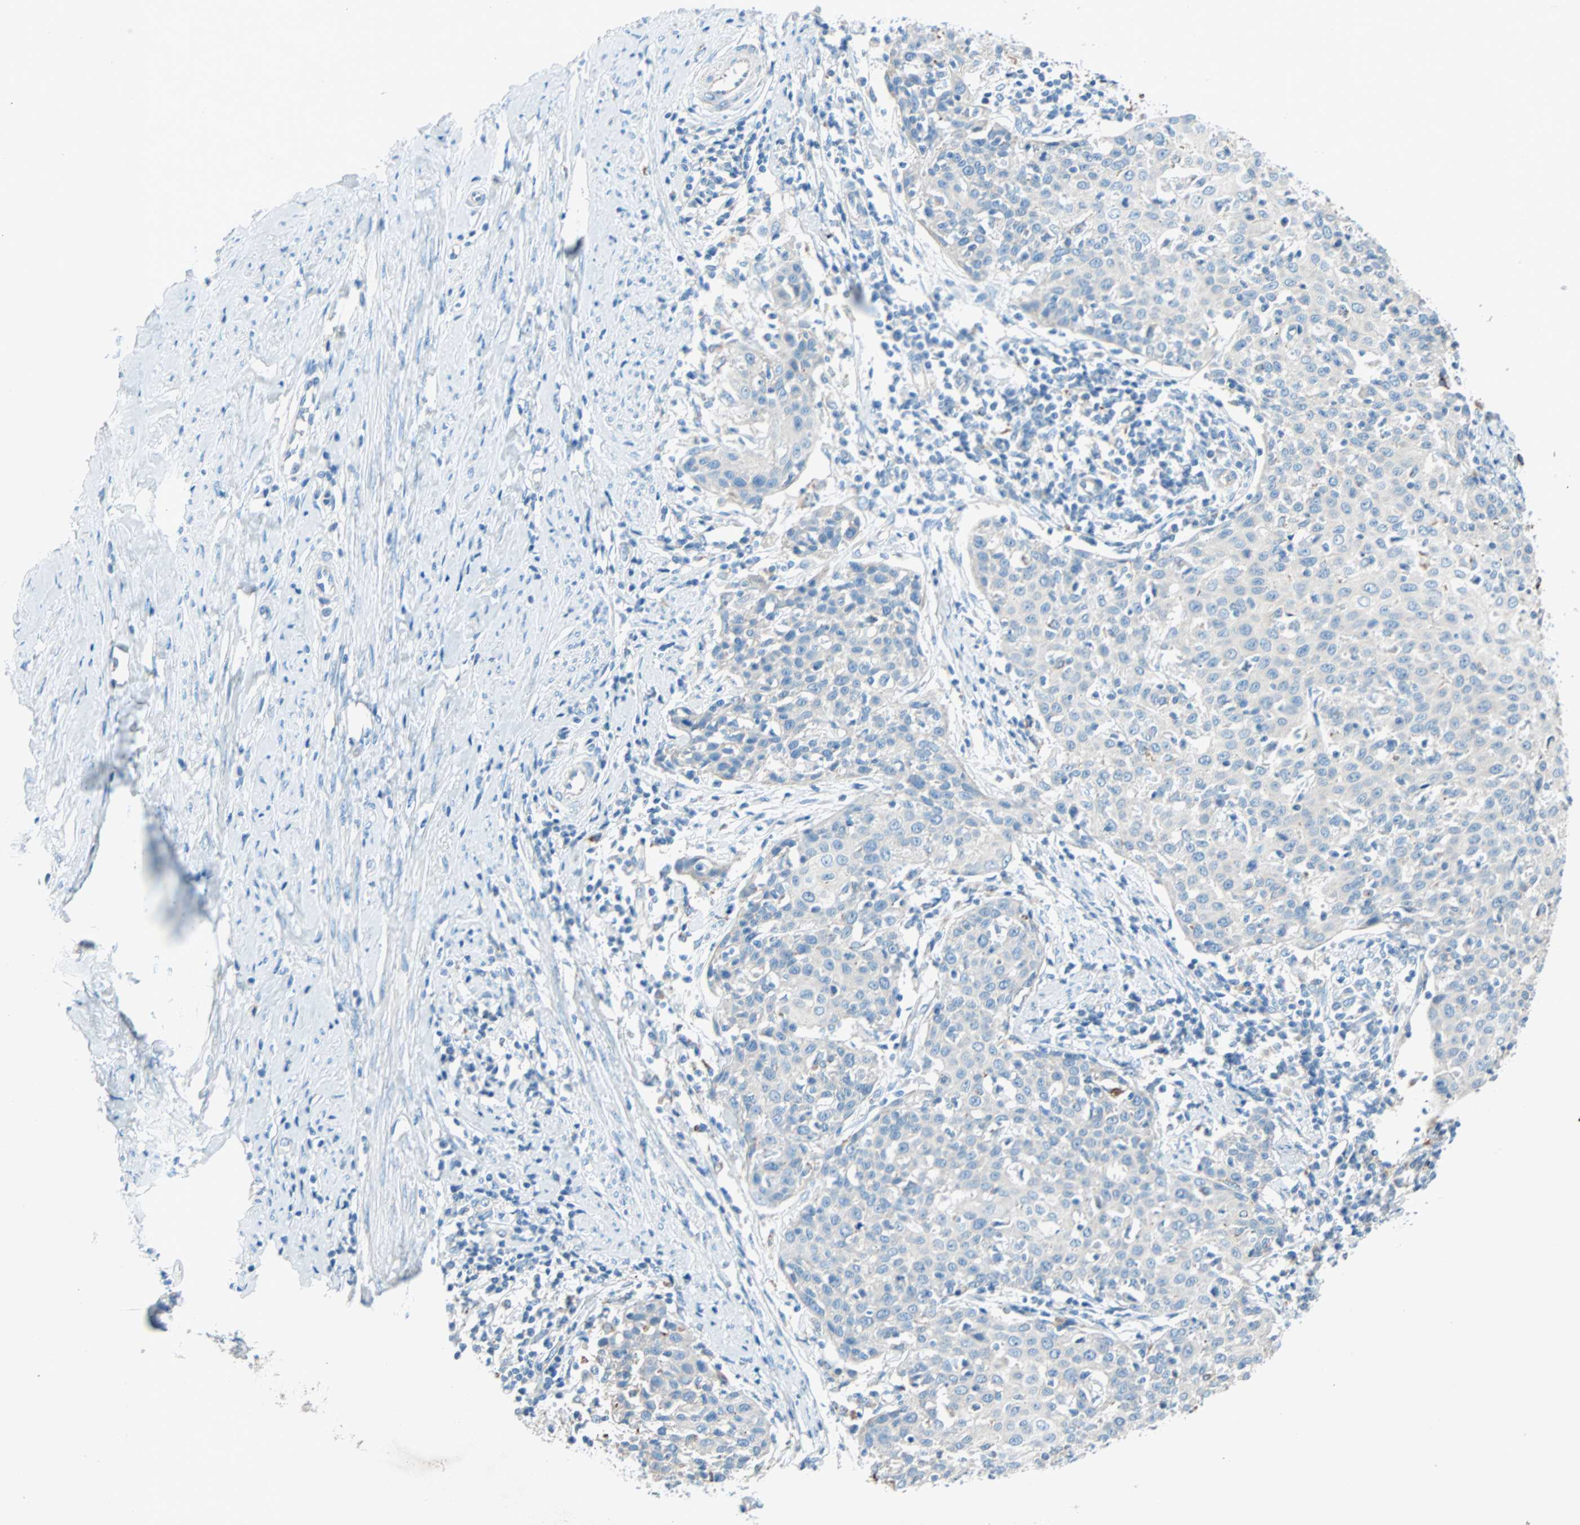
{"staining": {"intensity": "moderate", "quantity": ">75%", "location": "cytoplasmic/membranous"}, "tissue": "cervical cancer", "cell_type": "Tumor cells", "image_type": "cancer", "snomed": [{"axis": "morphology", "description": "Squamous cell carcinoma, NOS"}, {"axis": "topography", "description": "Cervix"}], "caption": "Tumor cells show medium levels of moderate cytoplasmic/membranous expression in approximately >75% of cells in cervical squamous cell carcinoma. (DAB (3,3'-diaminobenzidine) IHC with brightfield microscopy, high magnification).", "gene": "LY6G6F", "patient": {"sex": "female", "age": 38}}